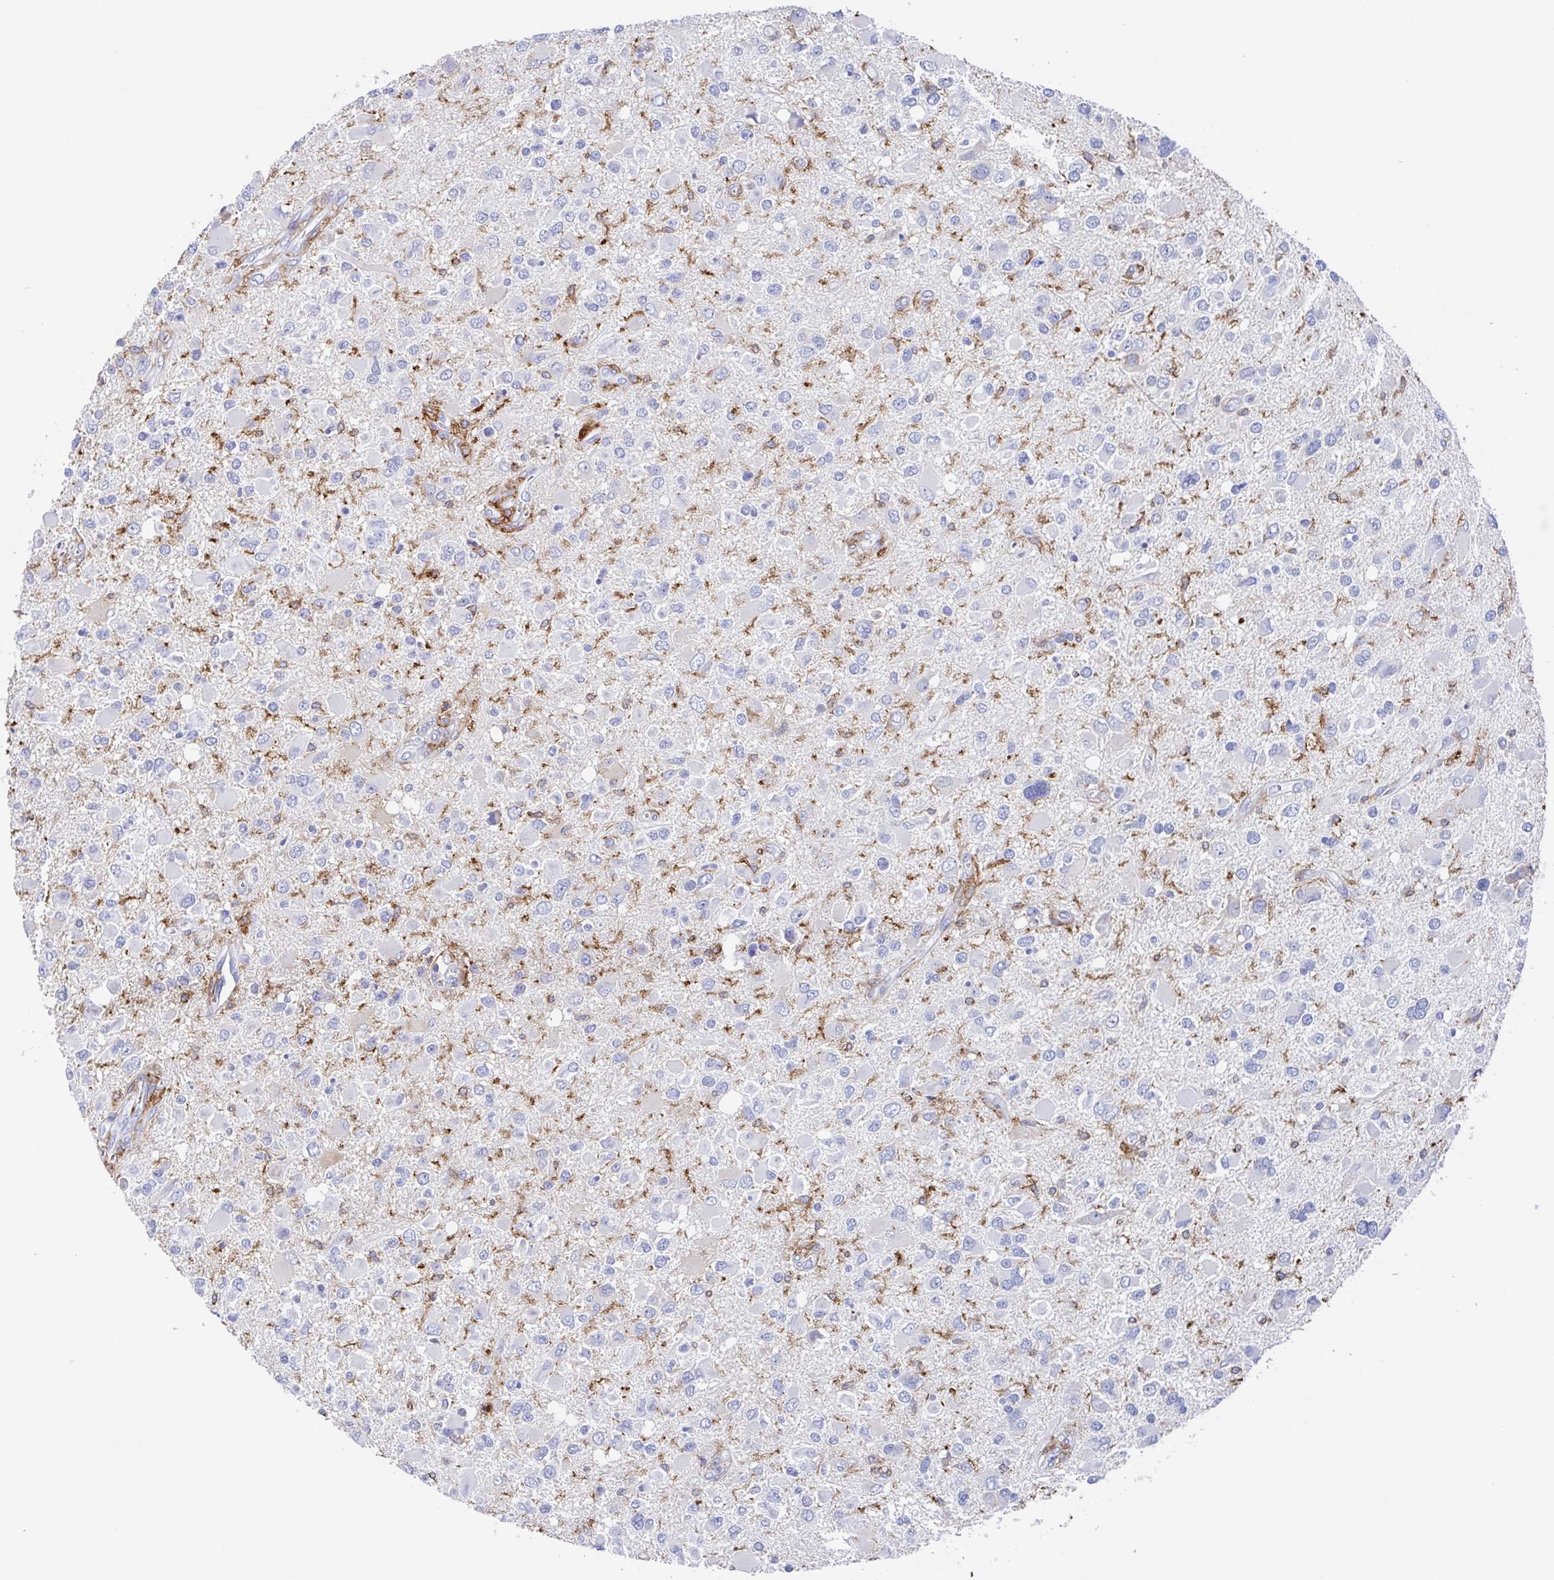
{"staining": {"intensity": "negative", "quantity": "none", "location": "none"}, "tissue": "glioma", "cell_type": "Tumor cells", "image_type": "cancer", "snomed": [{"axis": "morphology", "description": "Glioma, malignant, High grade"}, {"axis": "topography", "description": "Brain"}], "caption": "This is an immunohistochemistry micrograph of glioma. There is no expression in tumor cells.", "gene": "FCGR3A", "patient": {"sex": "male", "age": 53}}